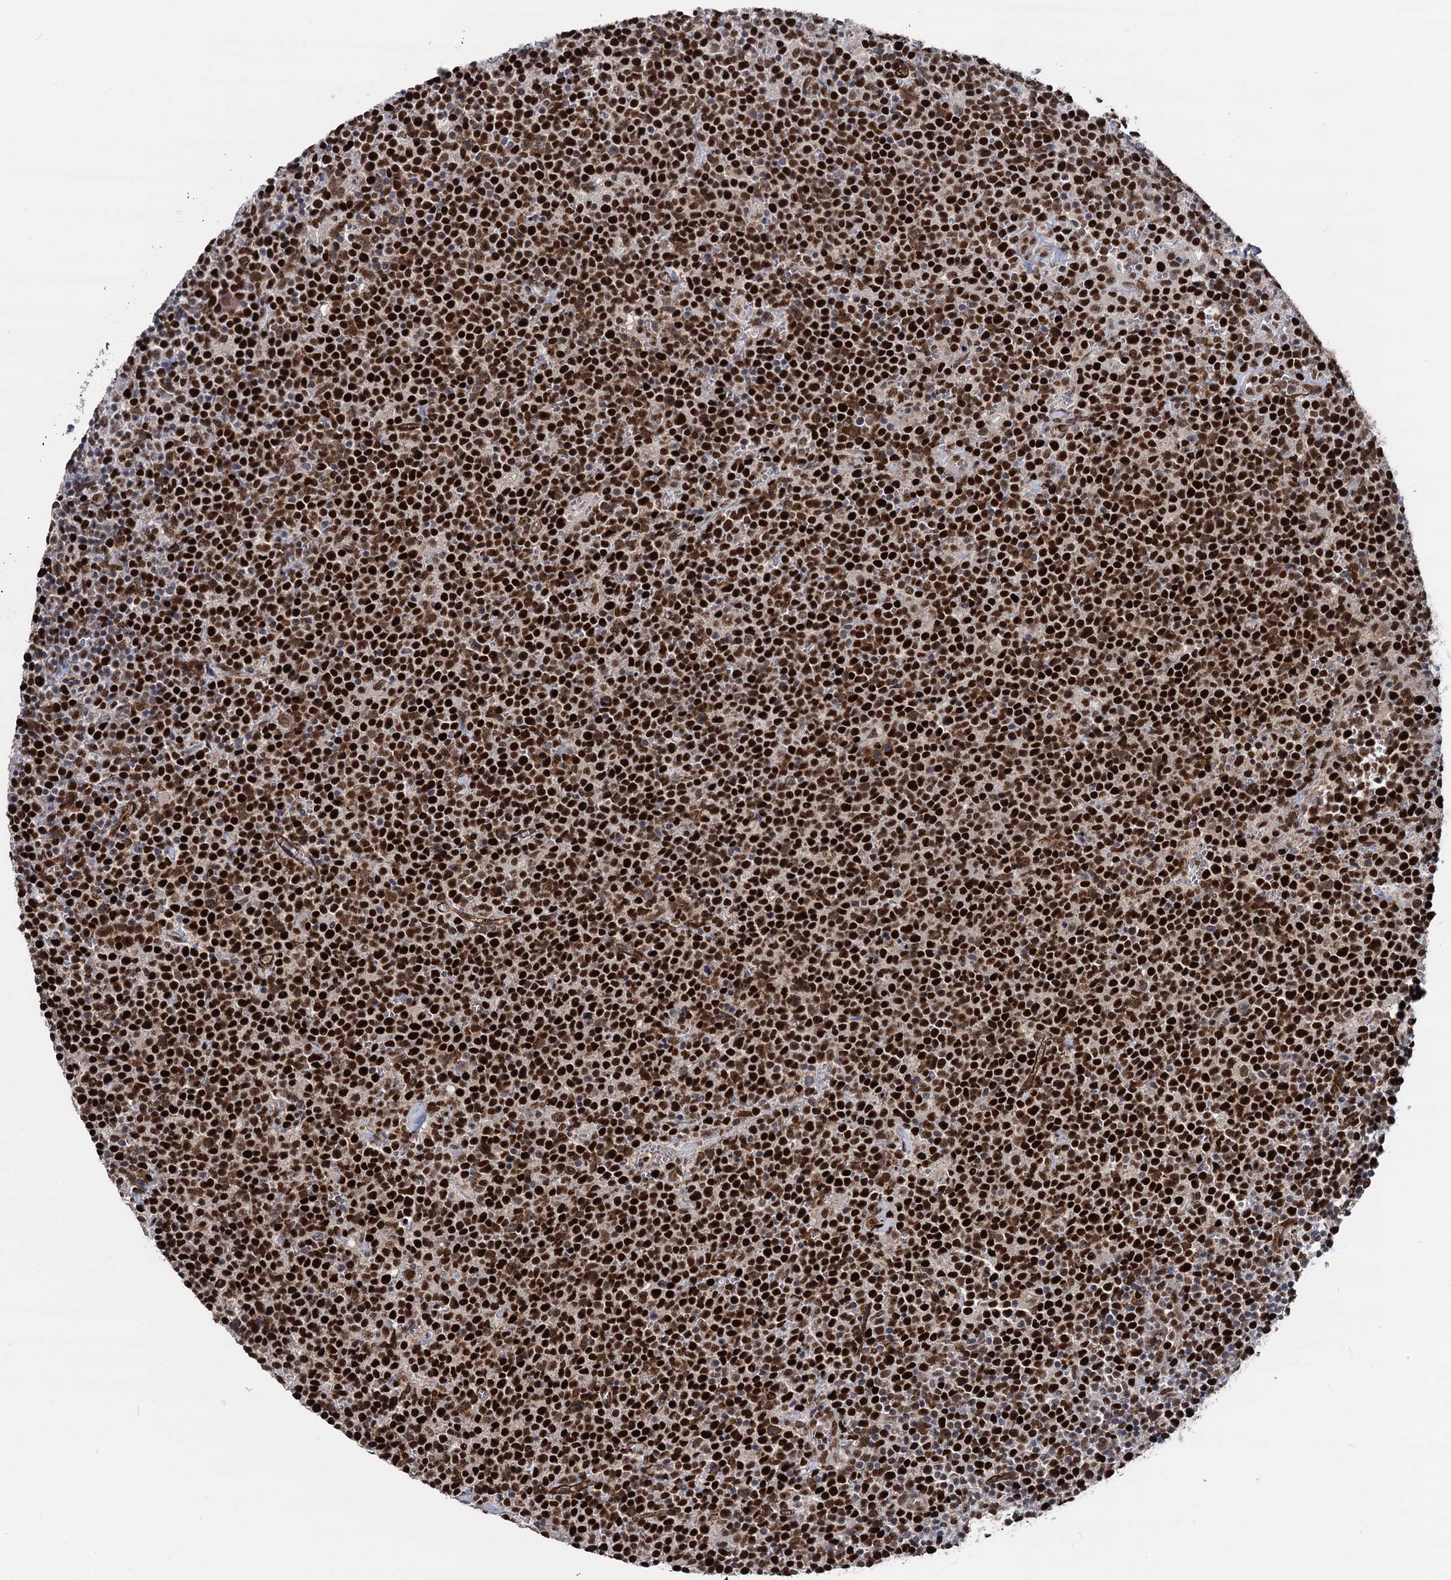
{"staining": {"intensity": "strong", "quantity": ">75%", "location": "nuclear"}, "tissue": "lymphoma", "cell_type": "Tumor cells", "image_type": "cancer", "snomed": [{"axis": "morphology", "description": "Malignant lymphoma, non-Hodgkin's type, High grade"}, {"axis": "topography", "description": "Lymph node"}], "caption": "Strong nuclear expression is seen in about >75% of tumor cells in high-grade malignant lymphoma, non-Hodgkin's type.", "gene": "GALNT11", "patient": {"sex": "male", "age": 61}}